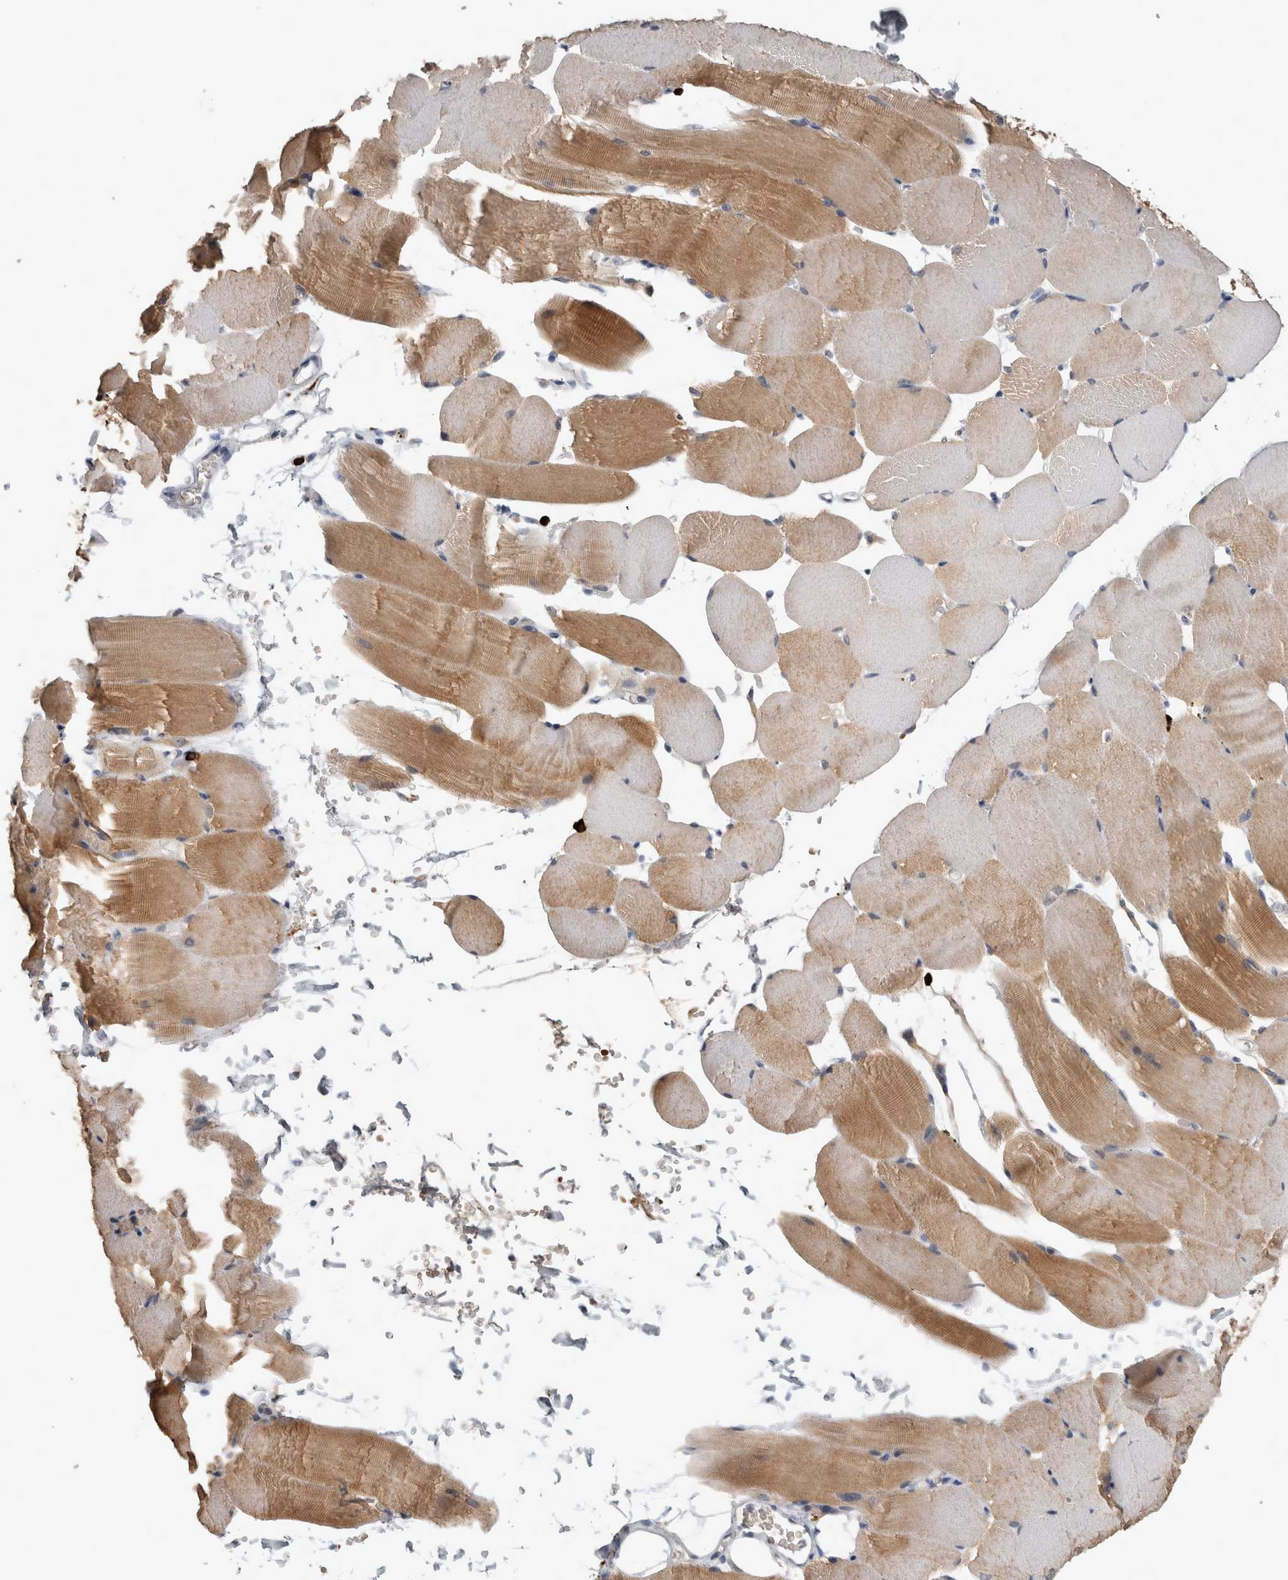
{"staining": {"intensity": "moderate", "quantity": ">75%", "location": "cytoplasmic/membranous"}, "tissue": "skeletal muscle", "cell_type": "Myocytes", "image_type": "normal", "snomed": [{"axis": "morphology", "description": "Normal tissue, NOS"}, {"axis": "topography", "description": "Skeletal muscle"}, {"axis": "topography", "description": "Parathyroid gland"}], "caption": "A histopathology image of human skeletal muscle stained for a protein exhibits moderate cytoplasmic/membranous brown staining in myocytes. The protein is stained brown, and the nuclei are stained in blue (DAB (3,3'-diaminobenzidine) IHC with brightfield microscopy, high magnification).", "gene": "PEBP4", "patient": {"sex": "female", "age": 37}}